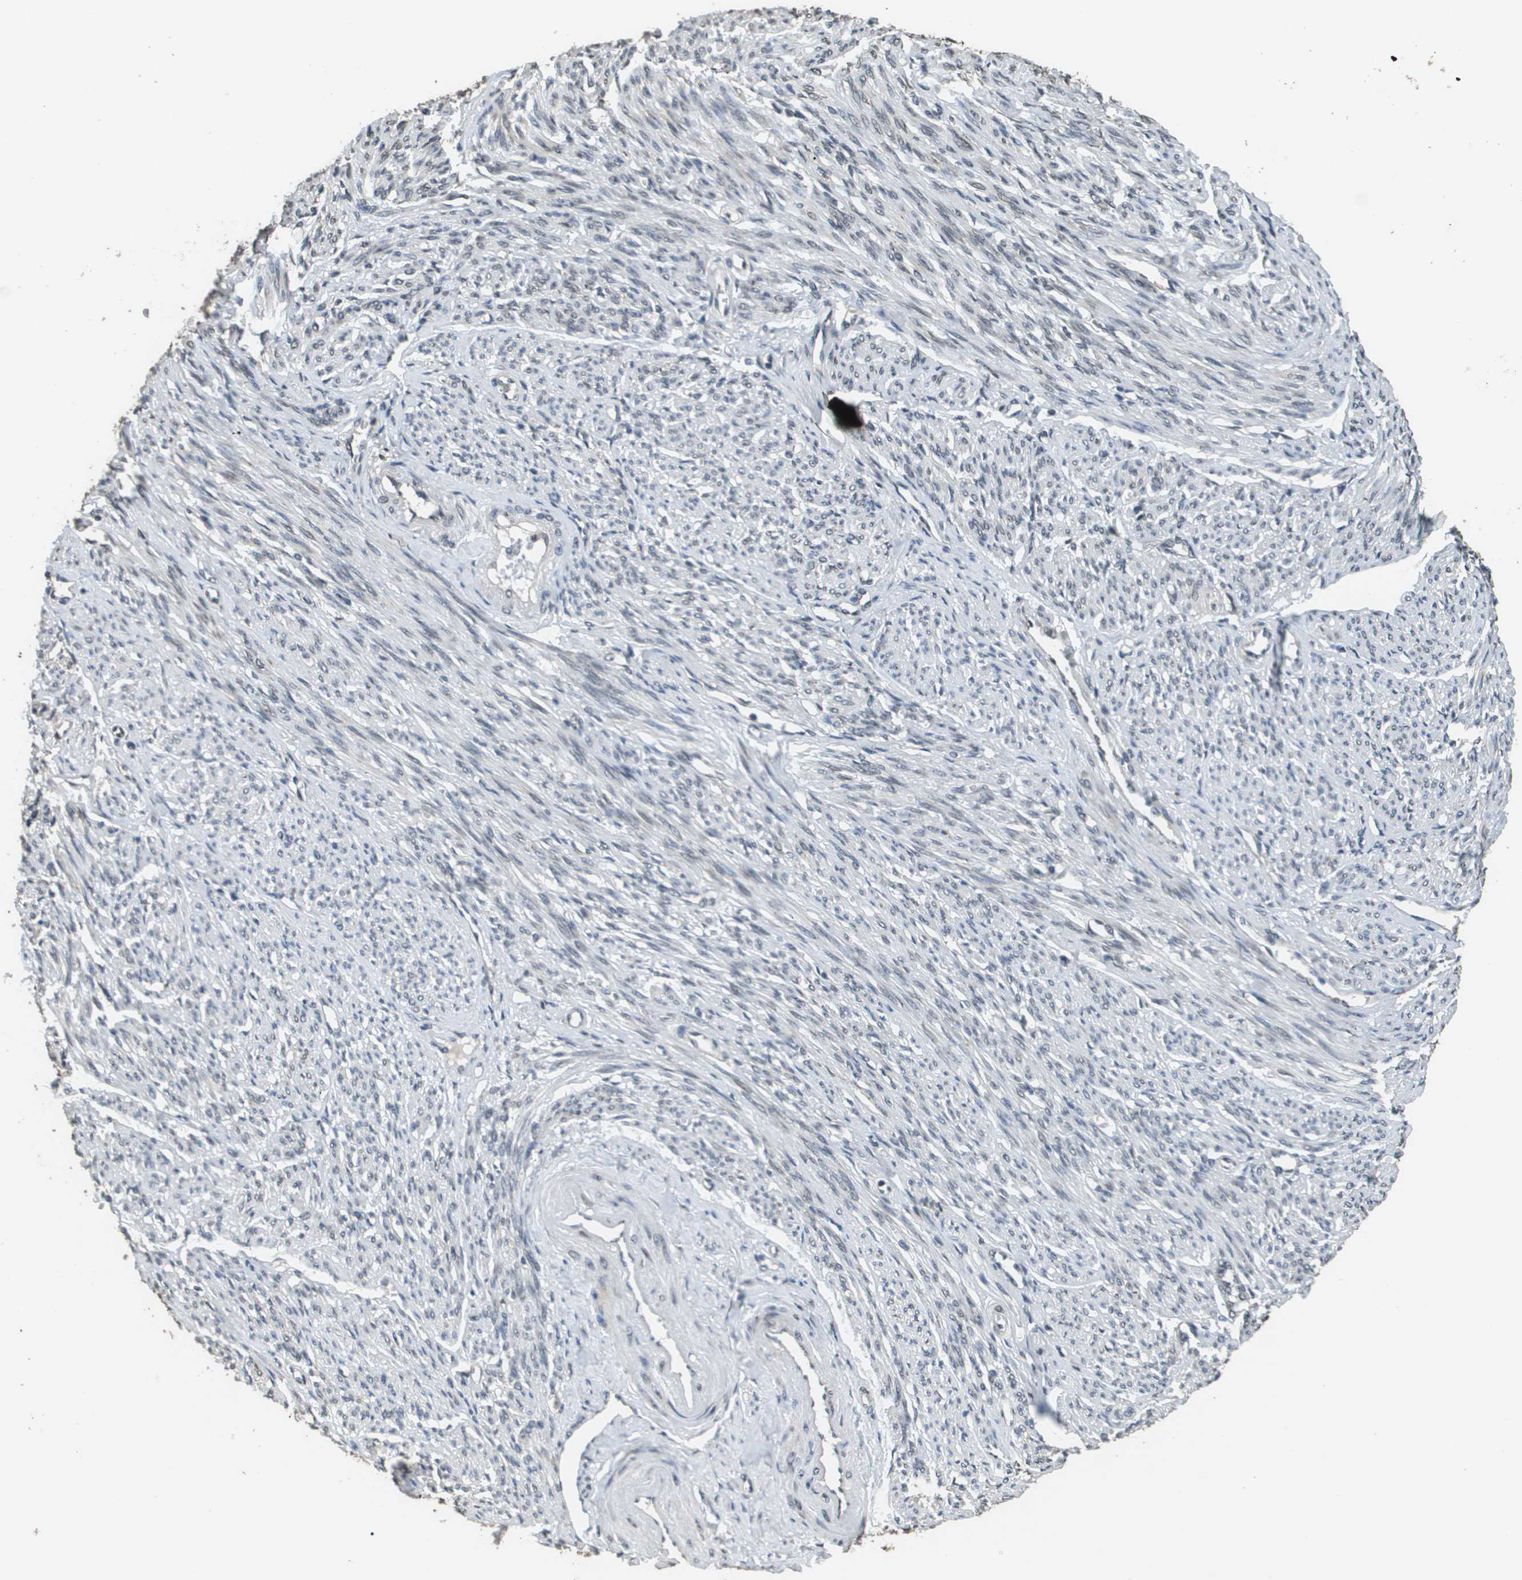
{"staining": {"intensity": "moderate", "quantity": "<25%", "location": "nuclear"}, "tissue": "smooth muscle", "cell_type": "Smooth muscle cells", "image_type": "normal", "snomed": [{"axis": "morphology", "description": "Normal tissue, NOS"}, {"axis": "topography", "description": "Smooth muscle"}], "caption": "A high-resolution image shows immunohistochemistry (IHC) staining of unremarkable smooth muscle, which reveals moderate nuclear positivity in approximately <25% of smooth muscle cells. The protein is stained brown, and the nuclei are stained in blue (DAB (3,3'-diaminobenzidine) IHC with brightfield microscopy, high magnification).", "gene": "FANCC", "patient": {"sex": "female", "age": 65}}